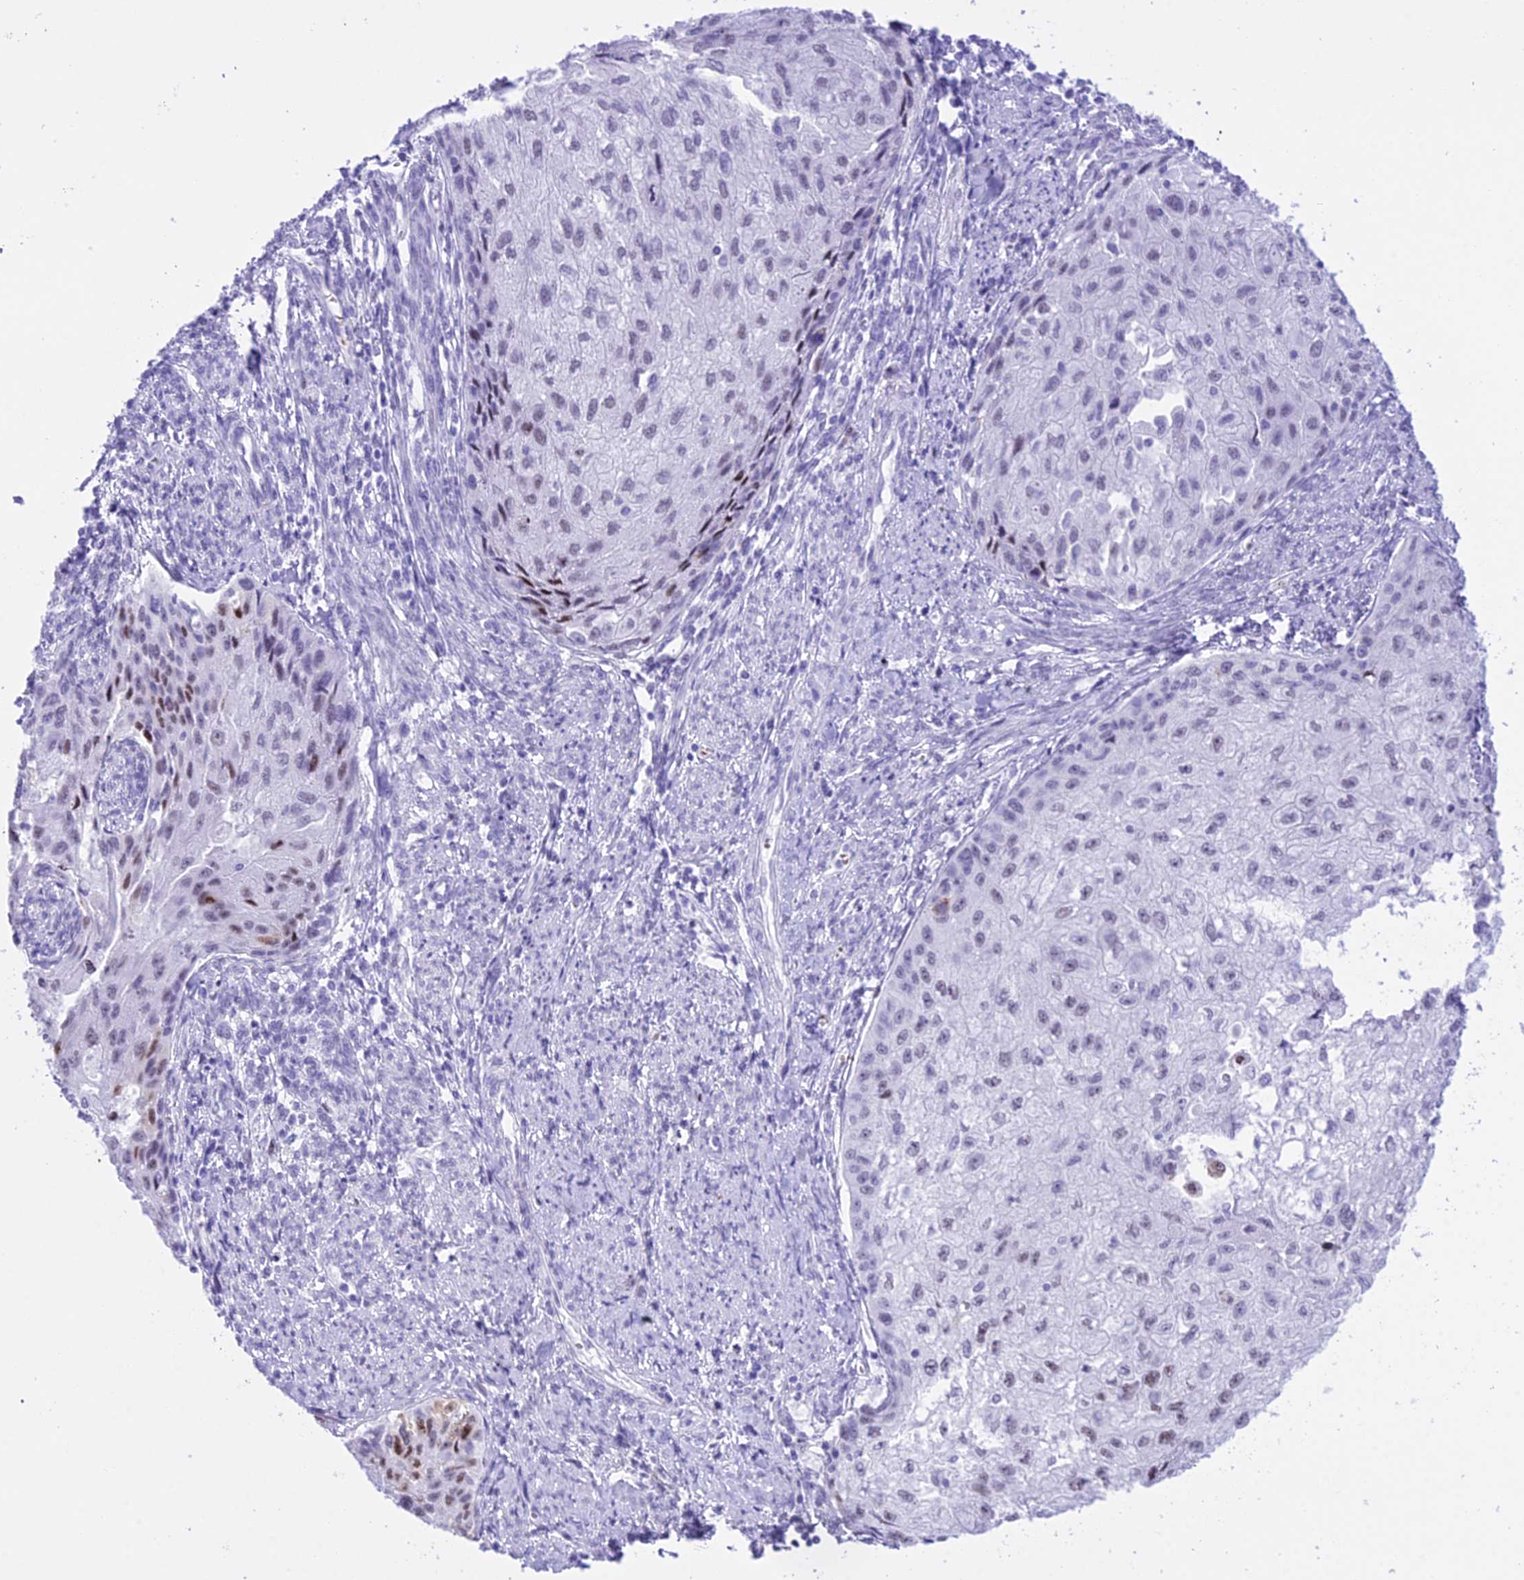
{"staining": {"intensity": "negative", "quantity": "none", "location": "none"}, "tissue": "cervical cancer", "cell_type": "Tumor cells", "image_type": "cancer", "snomed": [{"axis": "morphology", "description": "Squamous cell carcinoma, NOS"}, {"axis": "topography", "description": "Cervix"}], "caption": "There is no significant staining in tumor cells of cervical squamous cell carcinoma.", "gene": "RNPS1", "patient": {"sex": "female", "age": 67}}